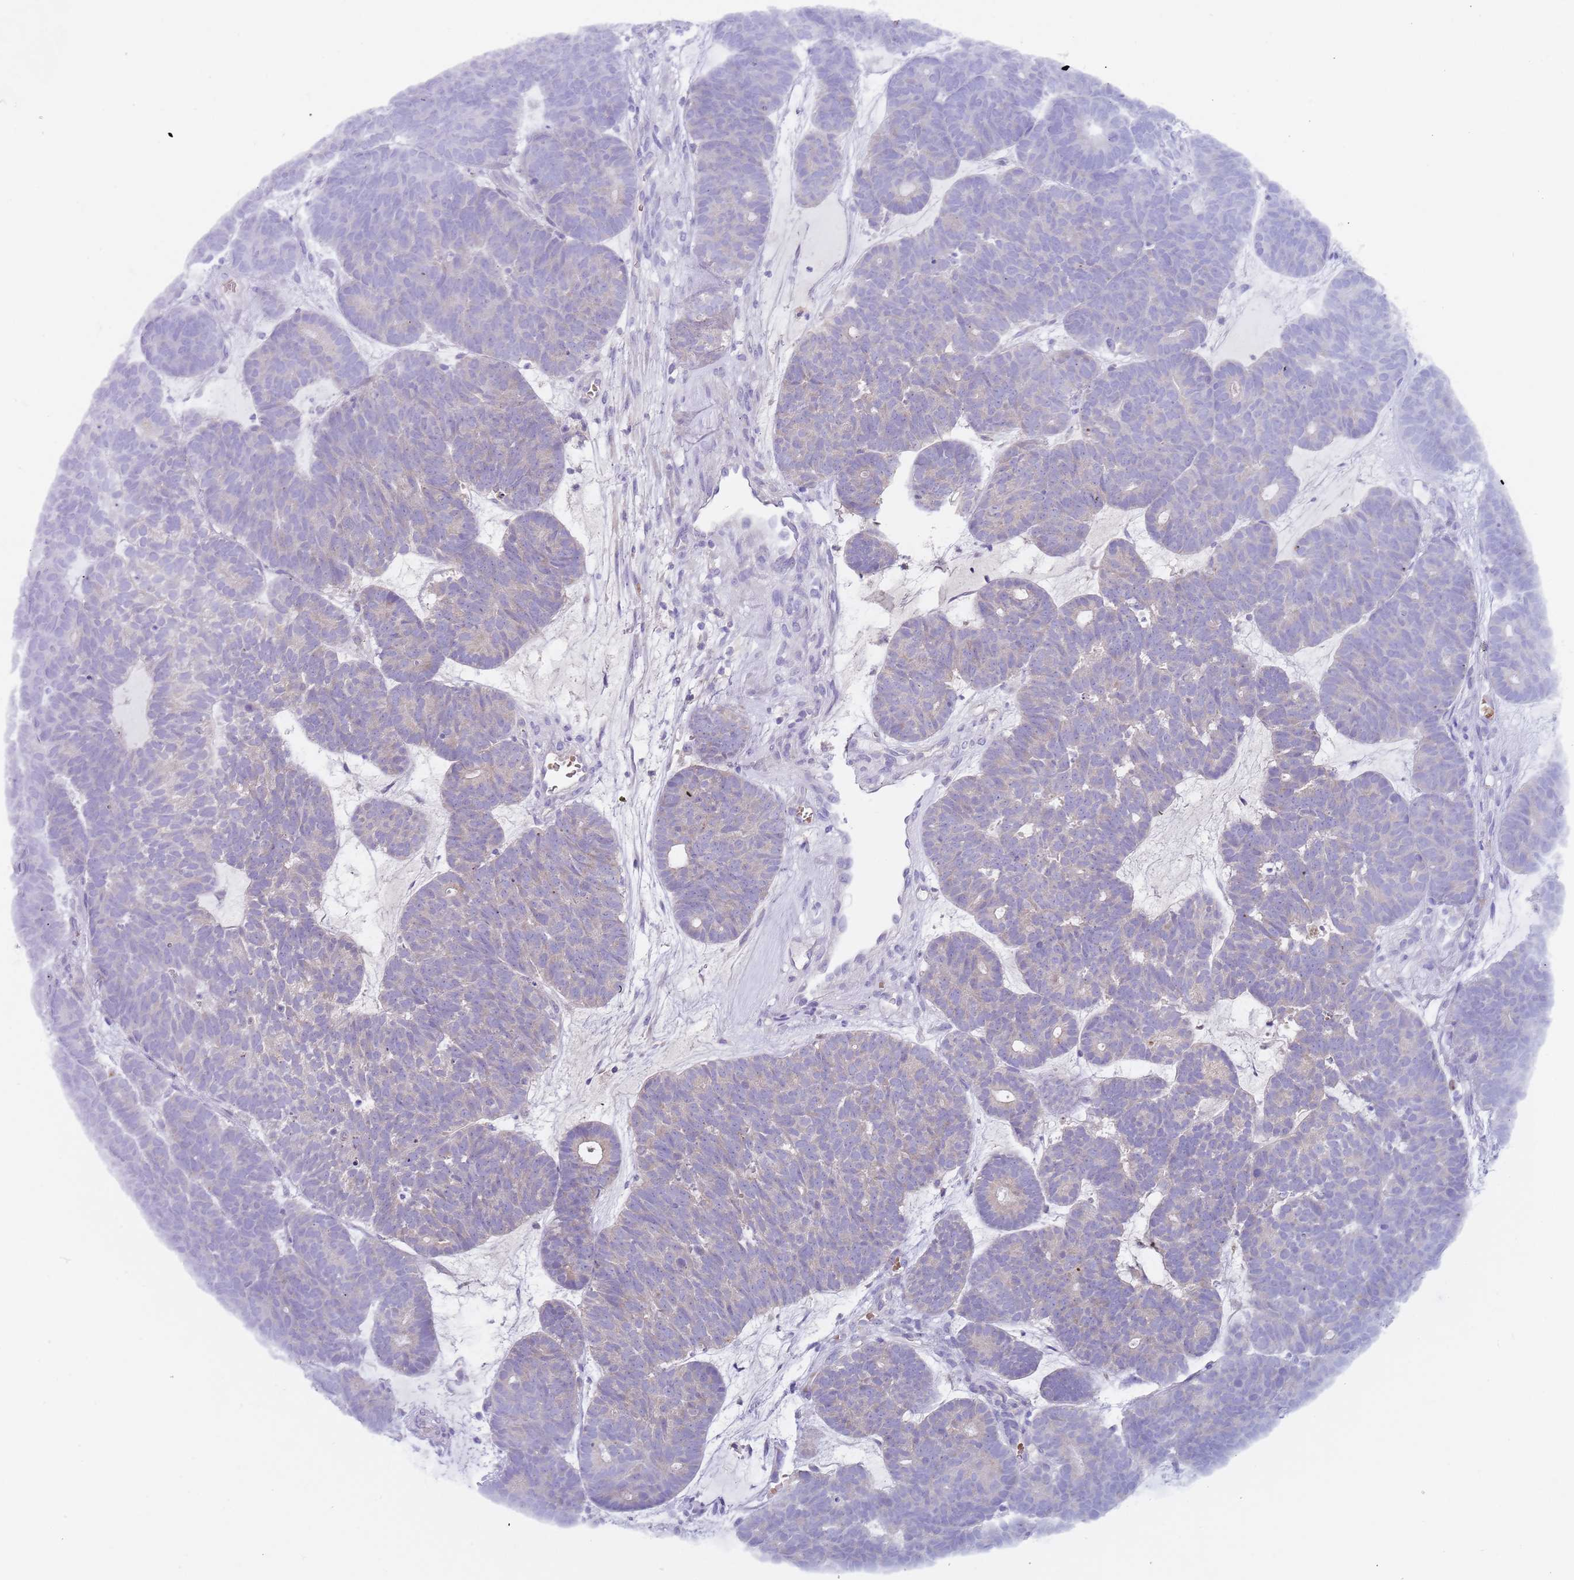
{"staining": {"intensity": "negative", "quantity": "none", "location": "none"}, "tissue": "head and neck cancer", "cell_type": "Tumor cells", "image_type": "cancer", "snomed": [{"axis": "morphology", "description": "Adenocarcinoma, NOS"}, {"axis": "topography", "description": "Head-Neck"}], "caption": "DAB (3,3'-diaminobenzidine) immunohistochemical staining of adenocarcinoma (head and neck) displays no significant staining in tumor cells.", "gene": "TMEM251", "patient": {"sex": "female", "age": 81}}